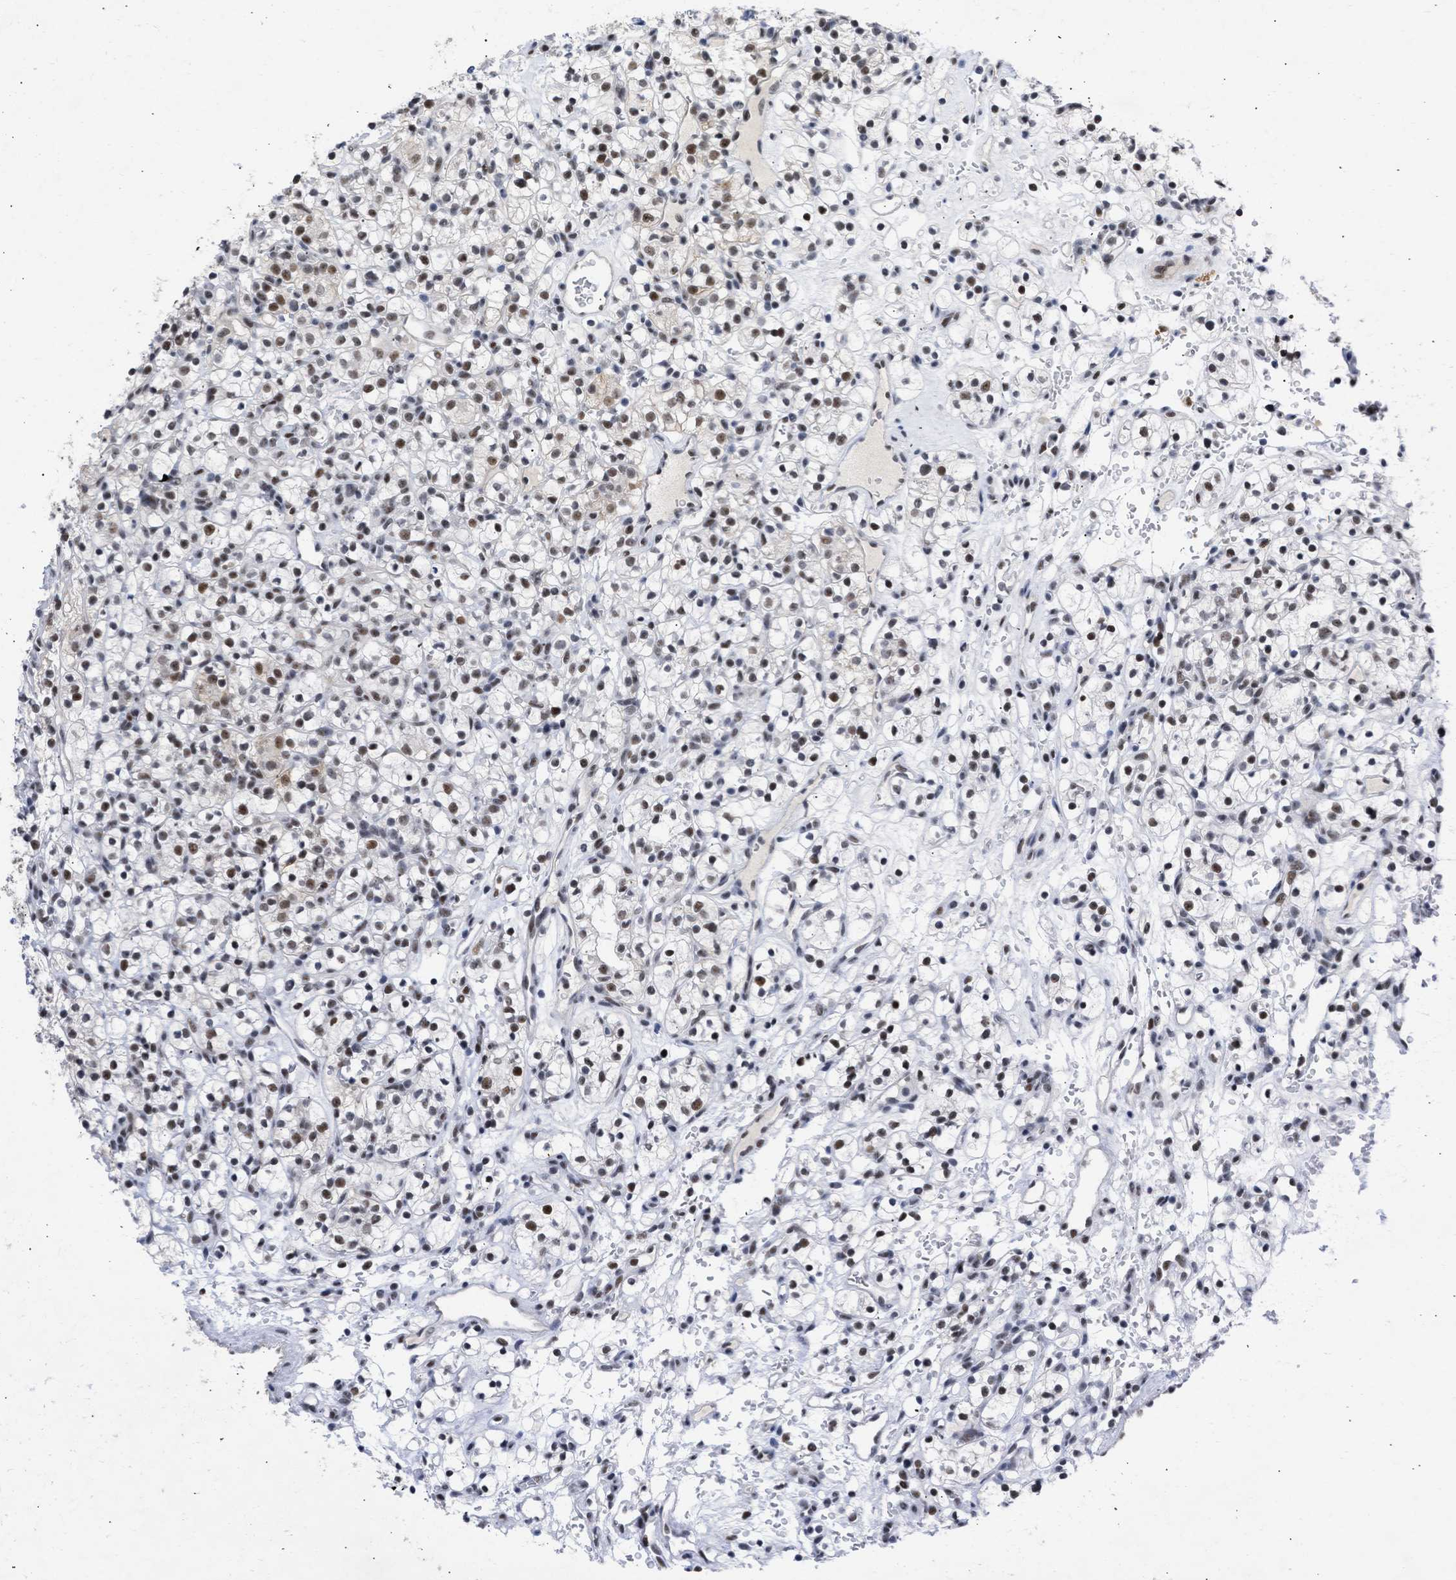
{"staining": {"intensity": "moderate", "quantity": ">75%", "location": "nuclear"}, "tissue": "renal cancer", "cell_type": "Tumor cells", "image_type": "cancer", "snomed": [{"axis": "morphology", "description": "Adenocarcinoma, NOS"}, {"axis": "topography", "description": "Kidney"}], "caption": "Human renal cancer stained for a protein (brown) shows moderate nuclear positive positivity in about >75% of tumor cells.", "gene": "DDX41", "patient": {"sex": "female", "age": 57}}